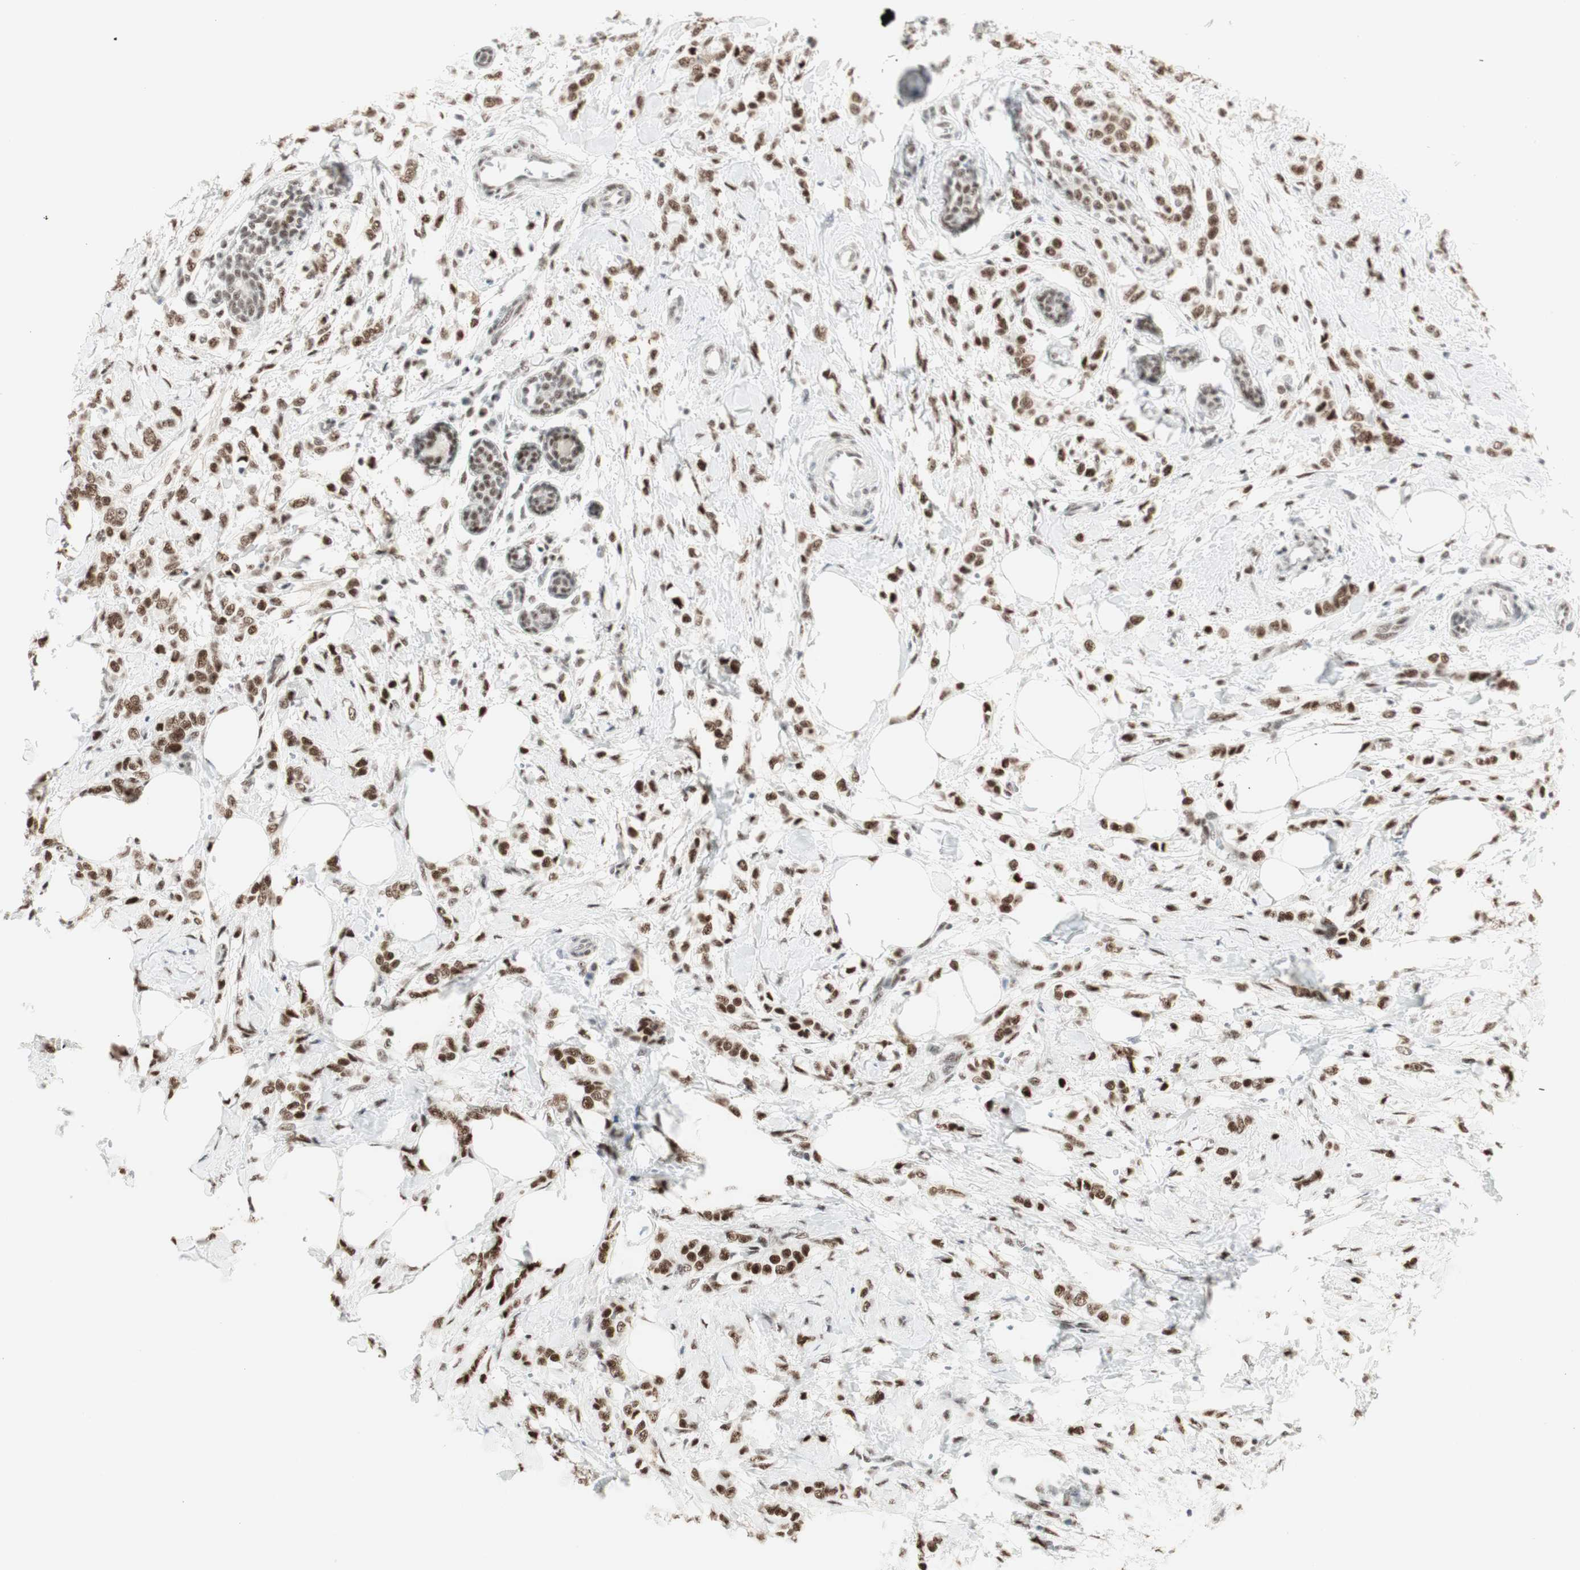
{"staining": {"intensity": "strong", "quantity": ">75%", "location": "nuclear"}, "tissue": "breast cancer", "cell_type": "Tumor cells", "image_type": "cancer", "snomed": [{"axis": "morphology", "description": "Lobular carcinoma, in situ"}, {"axis": "morphology", "description": "Lobular carcinoma"}, {"axis": "topography", "description": "Breast"}], "caption": "A brown stain labels strong nuclear expression of a protein in breast lobular carcinoma in situ tumor cells. Immunohistochemistry (ihc) stains the protein of interest in brown and the nuclei are stained blue.", "gene": "HEXIM1", "patient": {"sex": "female", "age": 41}}